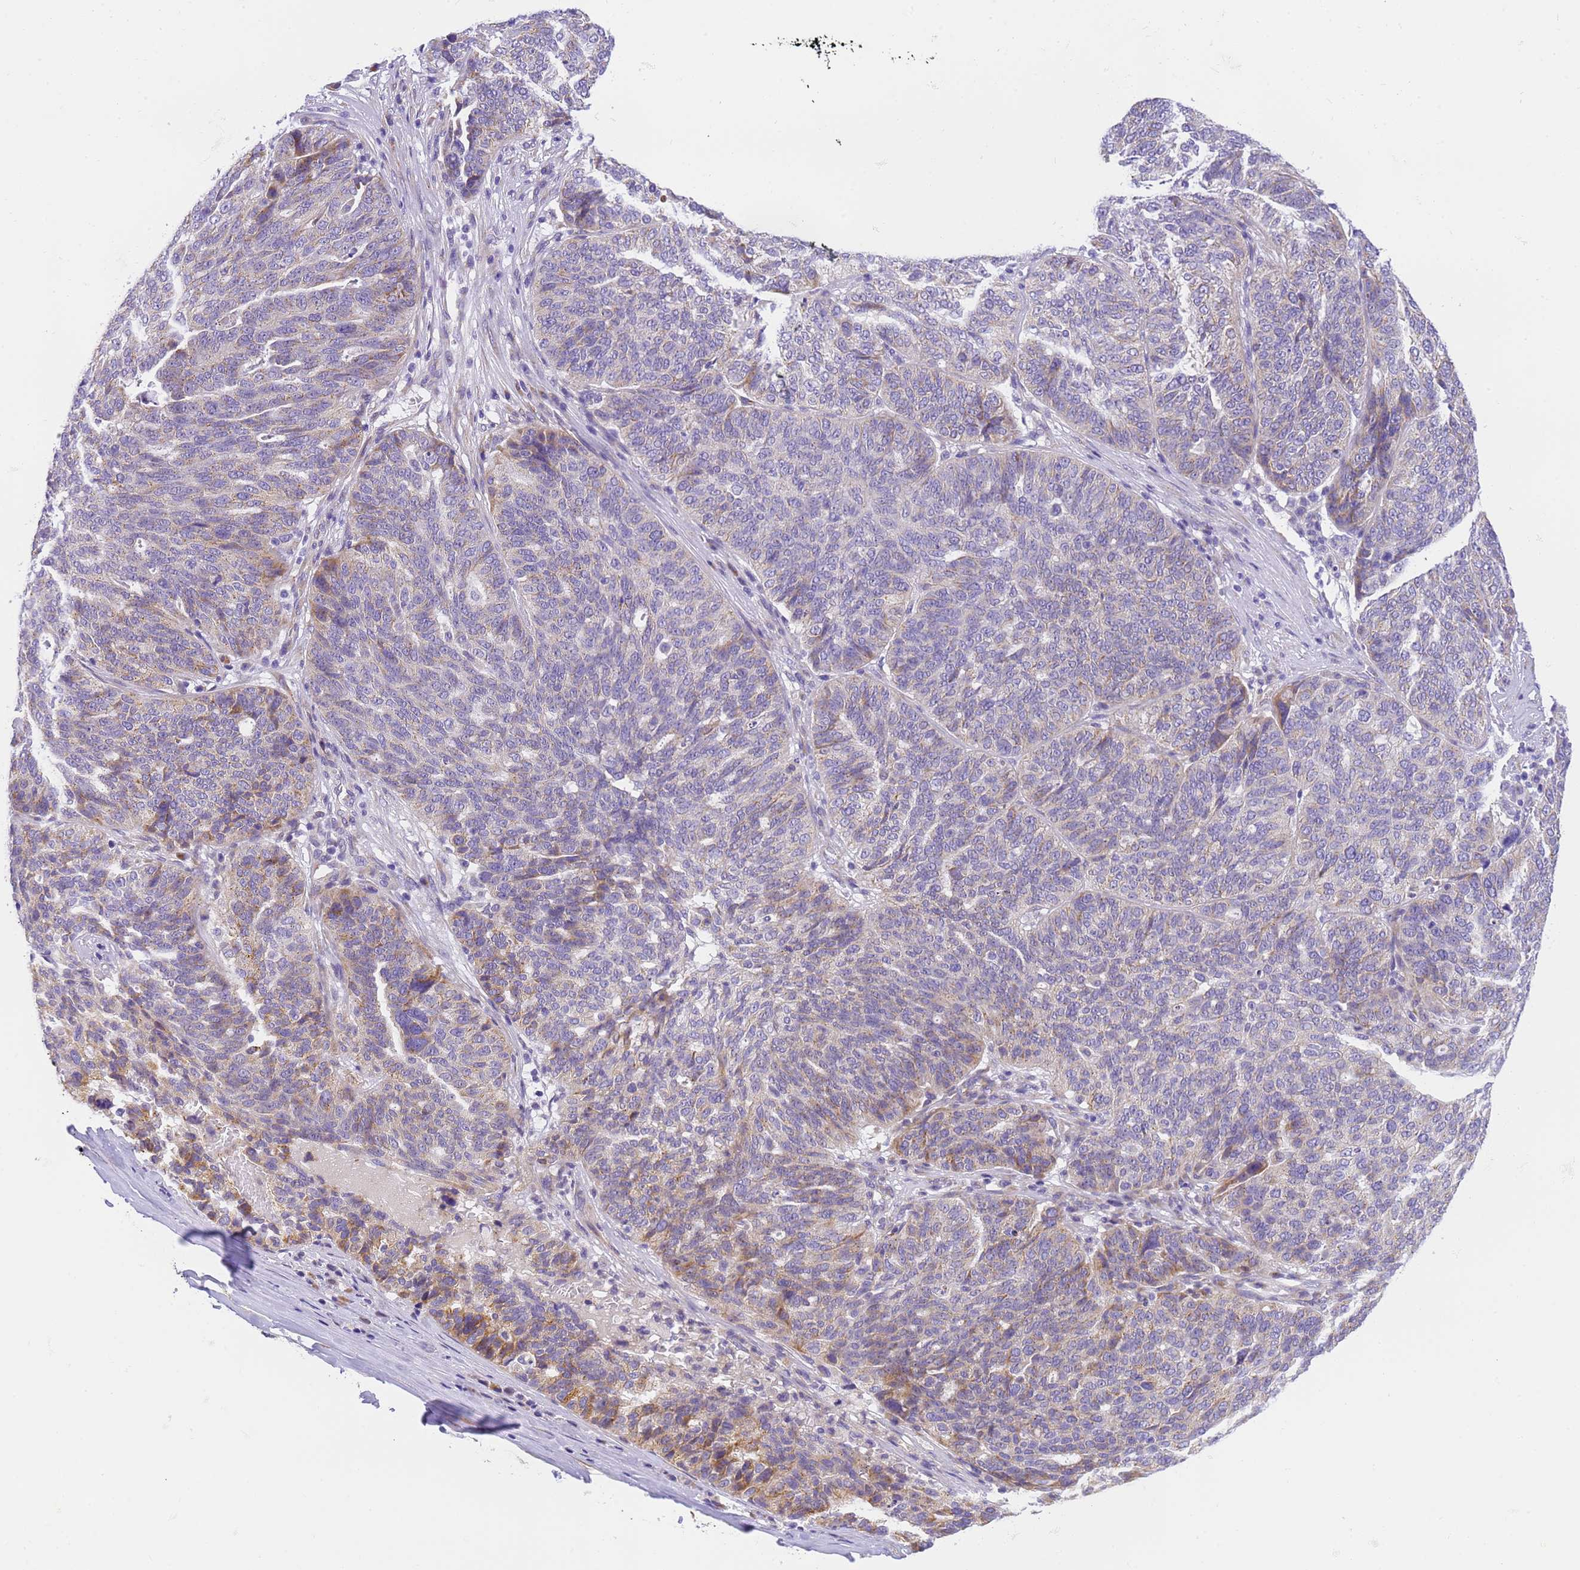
{"staining": {"intensity": "weak", "quantity": "25%-75%", "location": "cytoplasmic/membranous"}, "tissue": "ovarian cancer", "cell_type": "Tumor cells", "image_type": "cancer", "snomed": [{"axis": "morphology", "description": "Cystadenocarcinoma, serous, NOS"}, {"axis": "topography", "description": "Ovary"}], "caption": "This is an image of immunohistochemistry (IHC) staining of ovarian cancer, which shows weak positivity in the cytoplasmic/membranous of tumor cells.", "gene": "RHBDD3", "patient": {"sex": "female", "age": 59}}